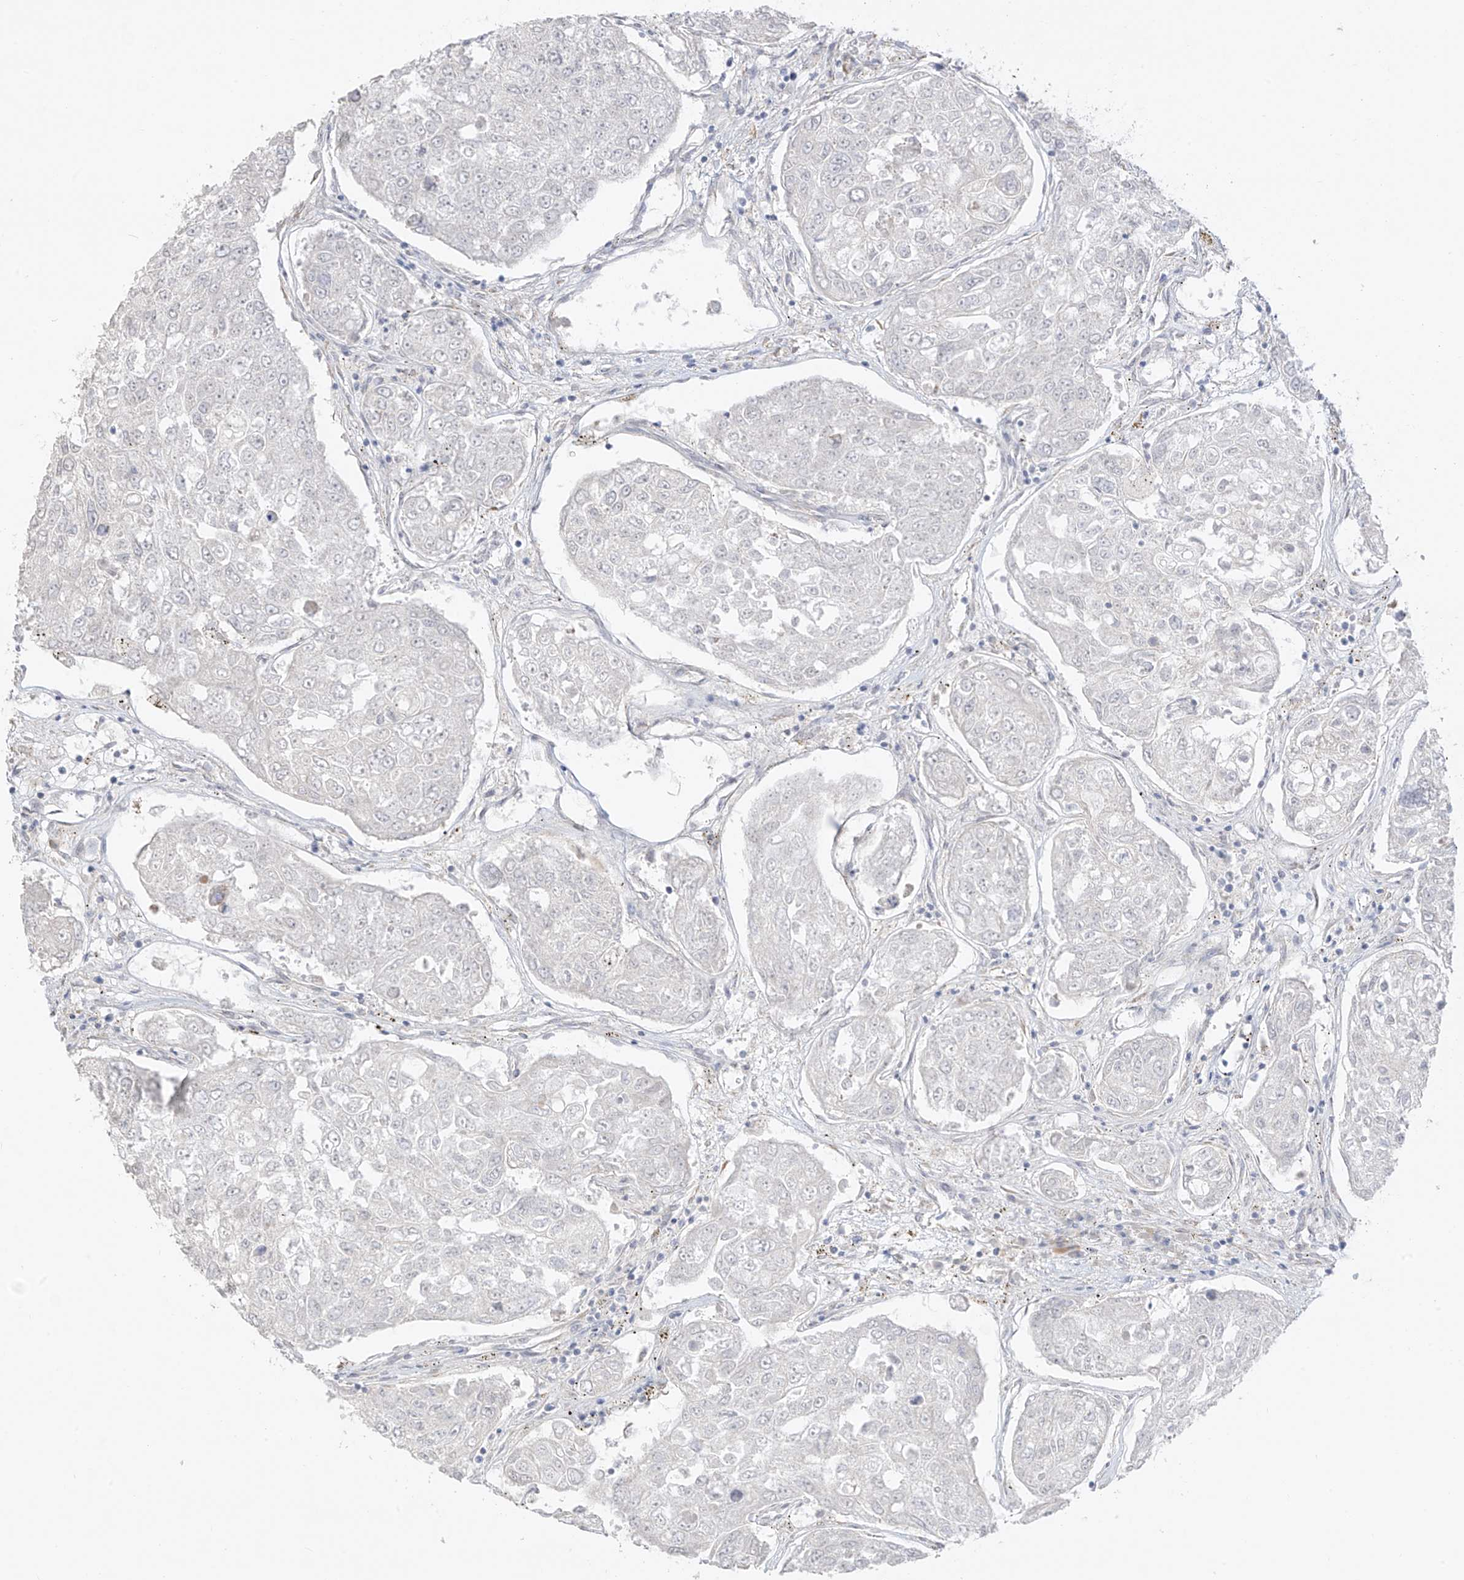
{"staining": {"intensity": "negative", "quantity": "none", "location": "none"}, "tissue": "urothelial cancer", "cell_type": "Tumor cells", "image_type": "cancer", "snomed": [{"axis": "morphology", "description": "Urothelial carcinoma, High grade"}, {"axis": "topography", "description": "Lymph node"}, {"axis": "topography", "description": "Urinary bladder"}], "caption": "Immunohistochemistry photomicrograph of neoplastic tissue: human high-grade urothelial carcinoma stained with DAB (3,3'-diaminobenzidine) shows no significant protein positivity in tumor cells.", "gene": "DCDC2", "patient": {"sex": "male", "age": 51}}